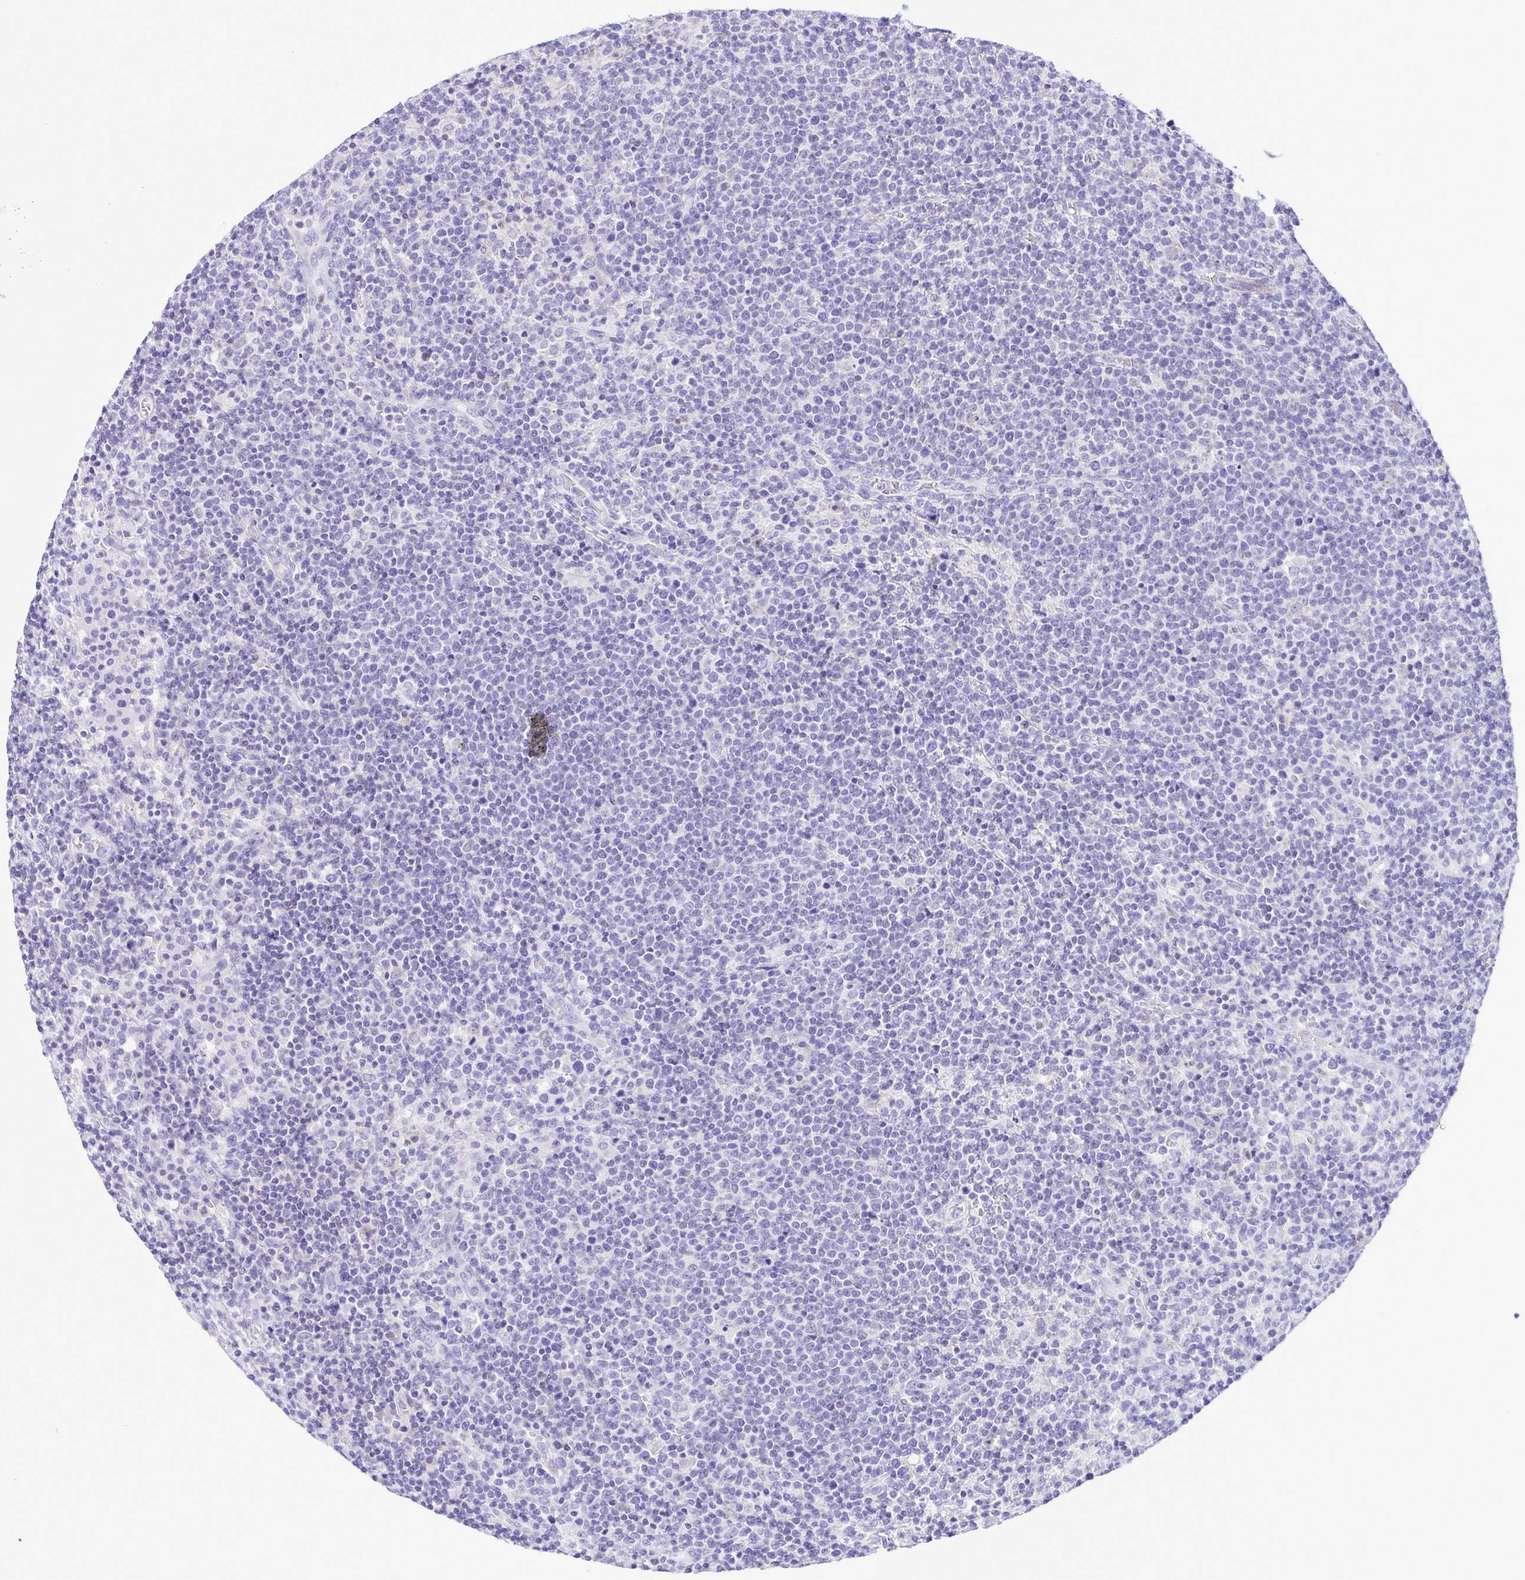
{"staining": {"intensity": "negative", "quantity": "none", "location": "none"}, "tissue": "lymphoma", "cell_type": "Tumor cells", "image_type": "cancer", "snomed": [{"axis": "morphology", "description": "Malignant lymphoma, non-Hodgkin's type, High grade"}, {"axis": "topography", "description": "Lymph node"}], "caption": "Immunohistochemistry histopathology image of neoplastic tissue: human high-grade malignant lymphoma, non-Hodgkin's type stained with DAB (3,3'-diaminobenzidine) demonstrates no significant protein expression in tumor cells. Brightfield microscopy of immunohistochemistry stained with DAB (brown) and hematoxylin (blue), captured at high magnification.", "gene": "SYT1", "patient": {"sex": "male", "age": 61}}